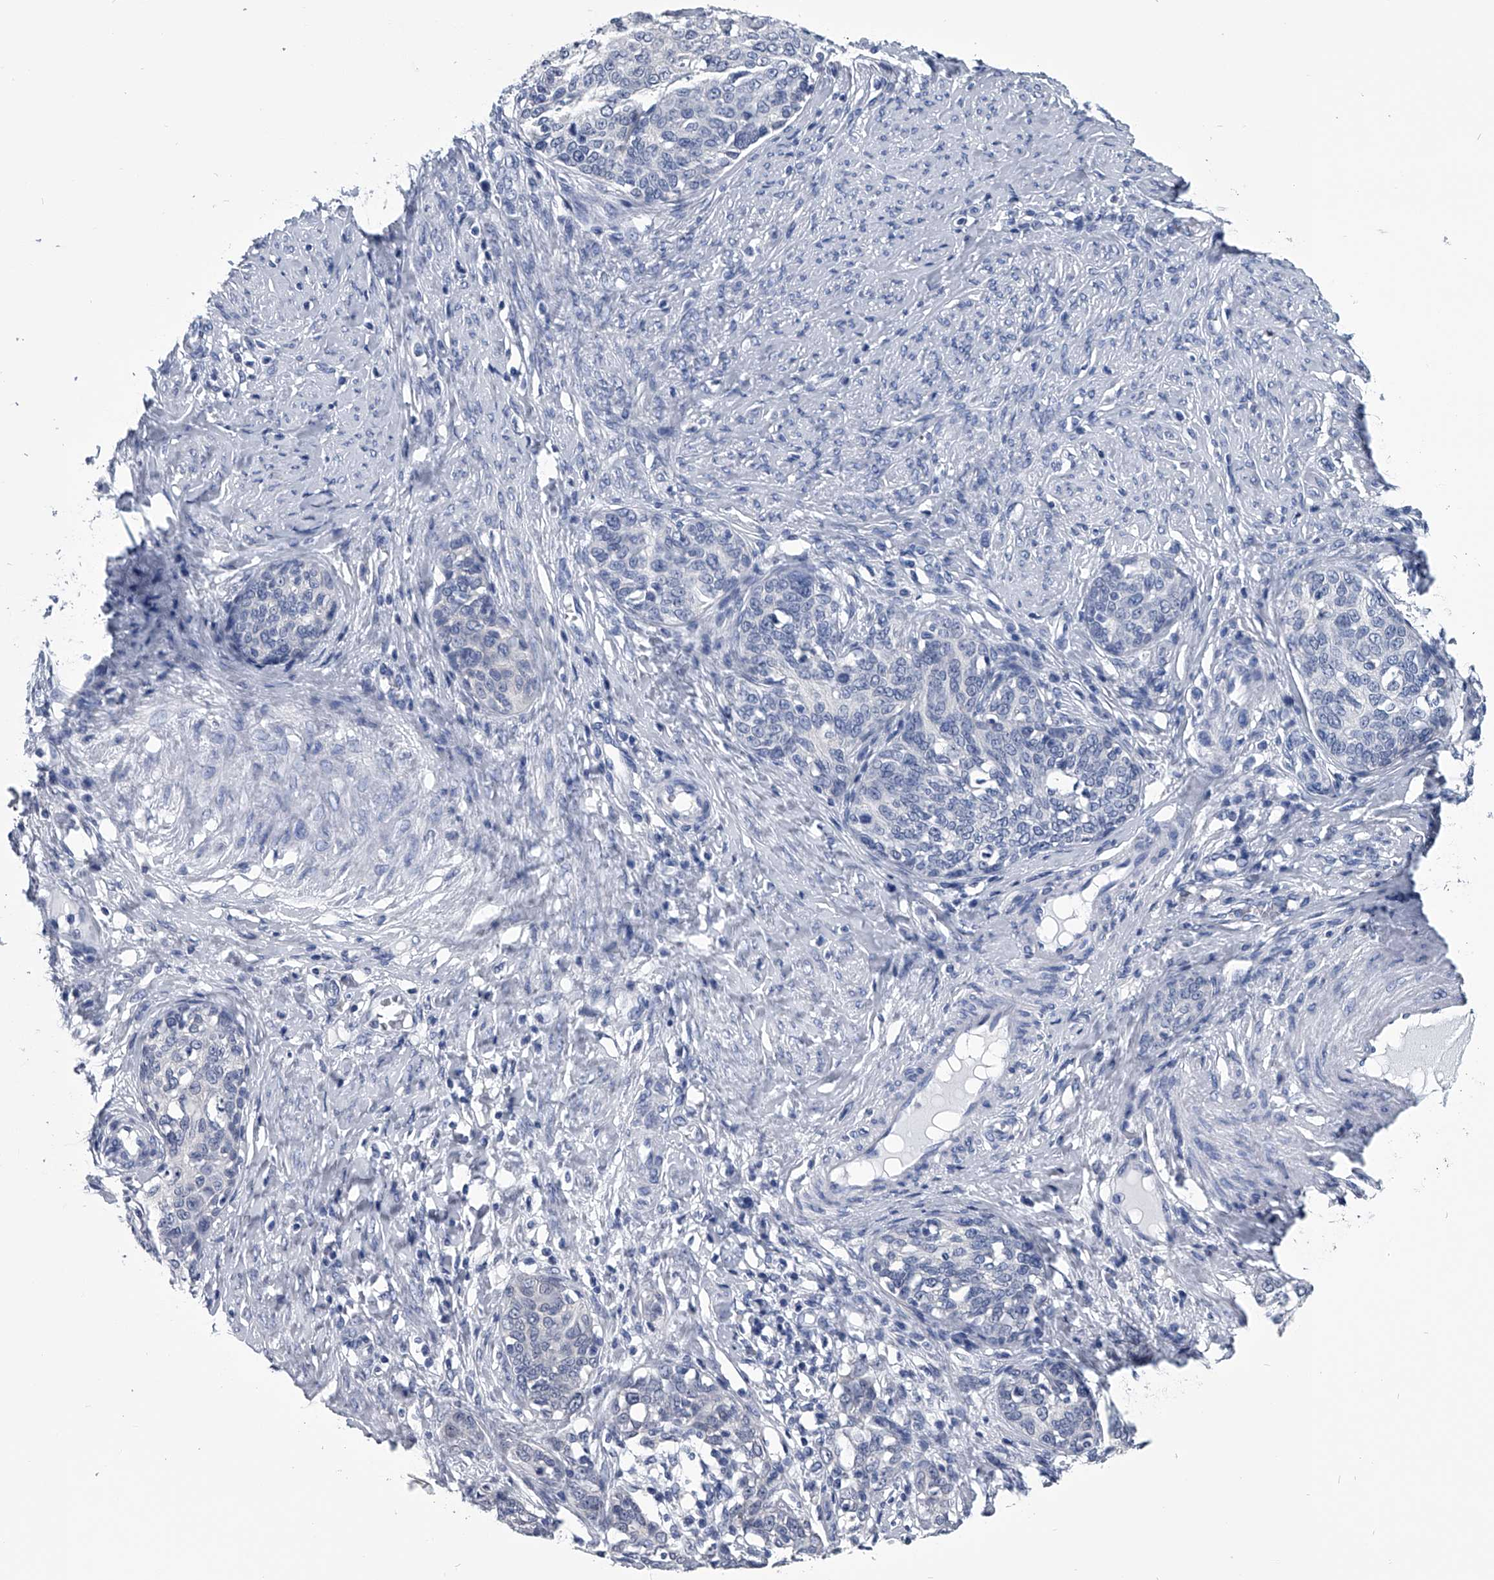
{"staining": {"intensity": "weak", "quantity": "<25%", "location": "cytoplasmic/membranous"}, "tissue": "cervical cancer", "cell_type": "Tumor cells", "image_type": "cancer", "snomed": [{"axis": "morphology", "description": "Squamous cell carcinoma, NOS"}, {"axis": "morphology", "description": "Adenocarcinoma, NOS"}, {"axis": "topography", "description": "Cervix"}], "caption": "IHC histopathology image of cervical adenocarcinoma stained for a protein (brown), which shows no expression in tumor cells. Brightfield microscopy of immunohistochemistry (IHC) stained with DAB (brown) and hematoxylin (blue), captured at high magnification.", "gene": "PDXK", "patient": {"sex": "female", "age": 52}}